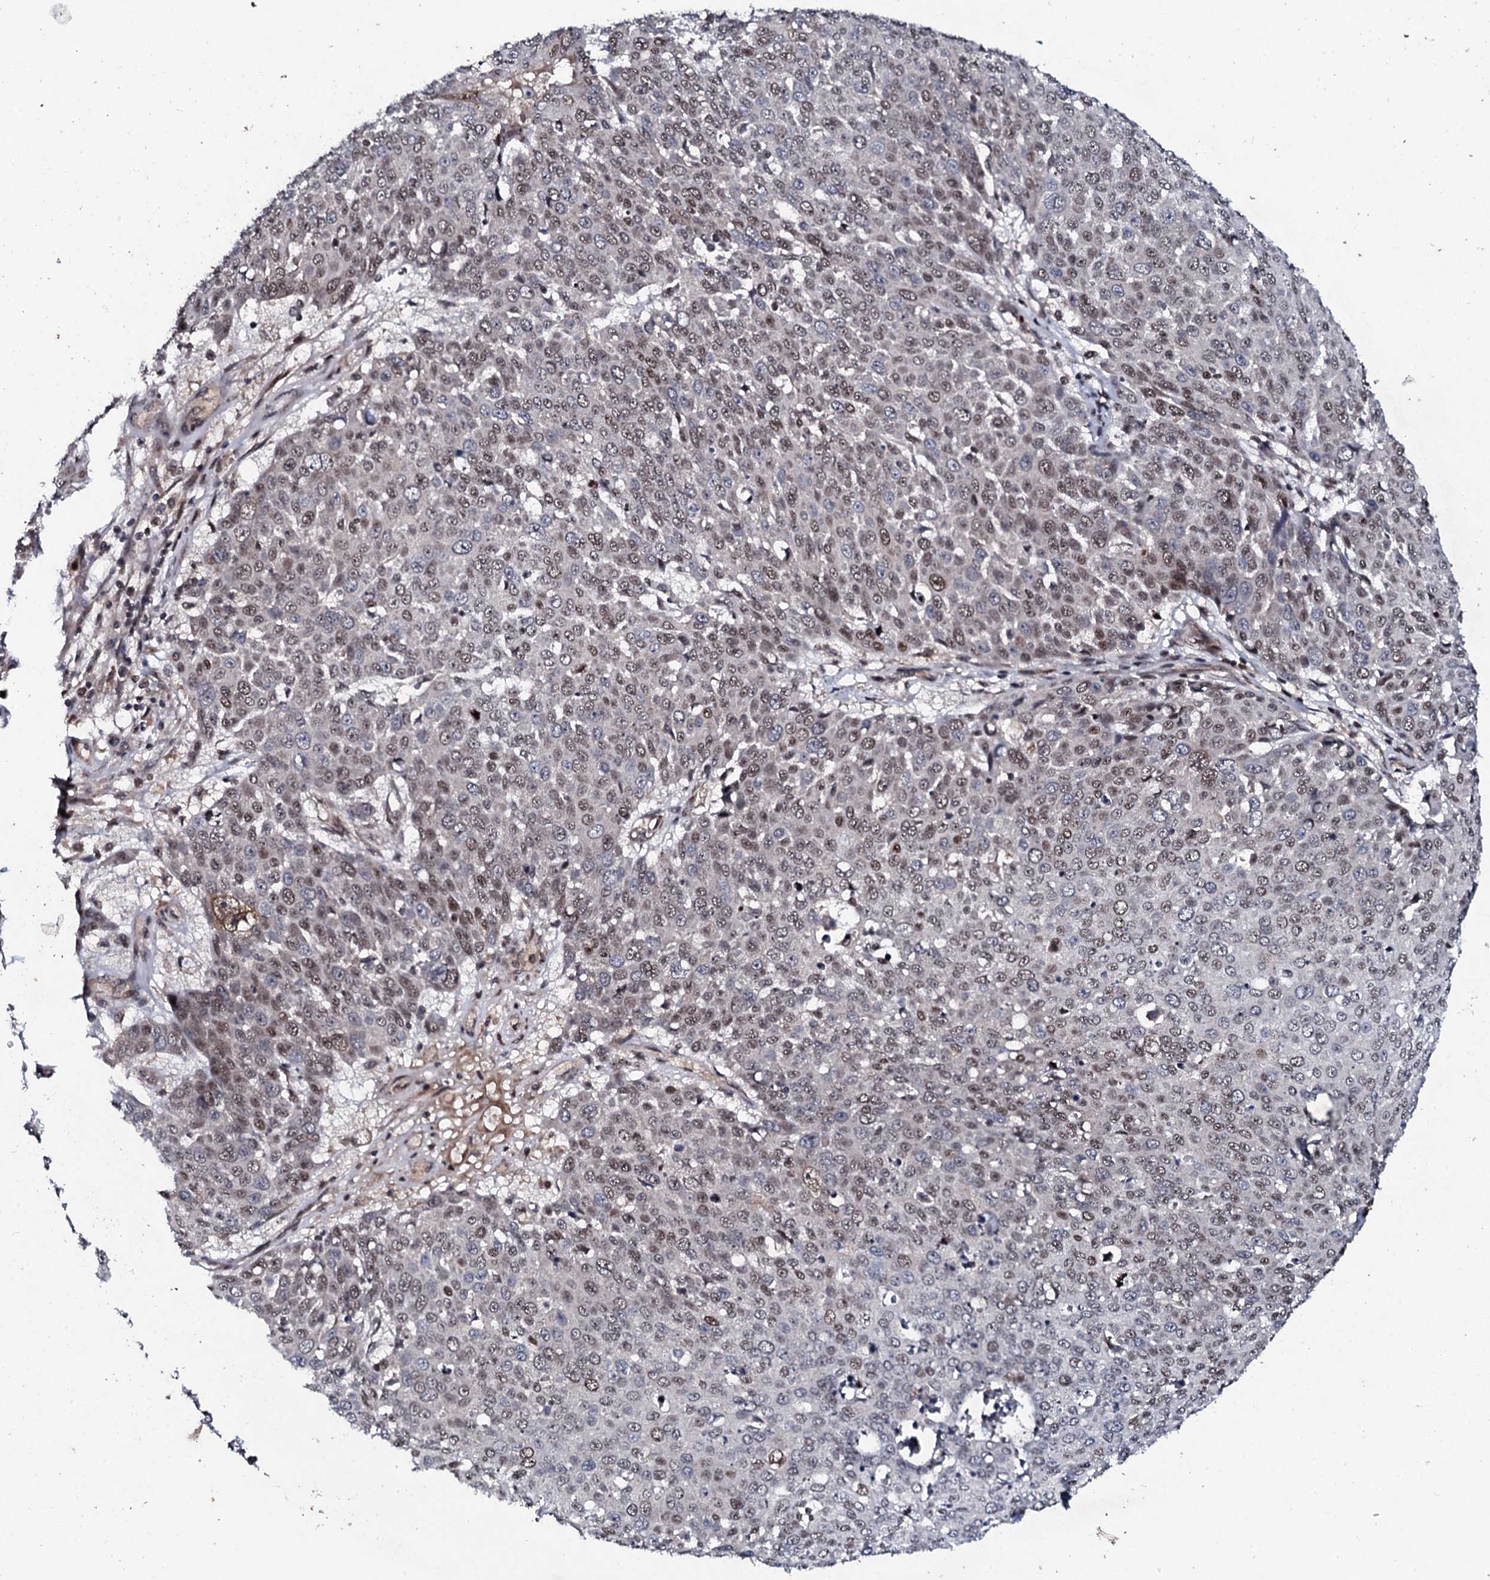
{"staining": {"intensity": "weak", "quantity": "25%-75%", "location": "nuclear"}, "tissue": "skin cancer", "cell_type": "Tumor cells", "image_type": "cancer", "snomed": [{"axis": "morphology", "description": "Squamous cell carcinoma, NOS"}, {"axis": "topography", "description": "Skin"}], "caption": "IHC of skin cancer (squamous cell carcinoma) demonstrates low levels of weak nuclear expression in approximately 25%-75% of tumor cells. The protein is stained brown, and the nuclei are stained in blue (DAB (3,3'-diaminobenzidine) IHC with brightfield microscopy, high magnification).", "gene": "FAM111A", "patient": {"sex": "male", "age": 71}}